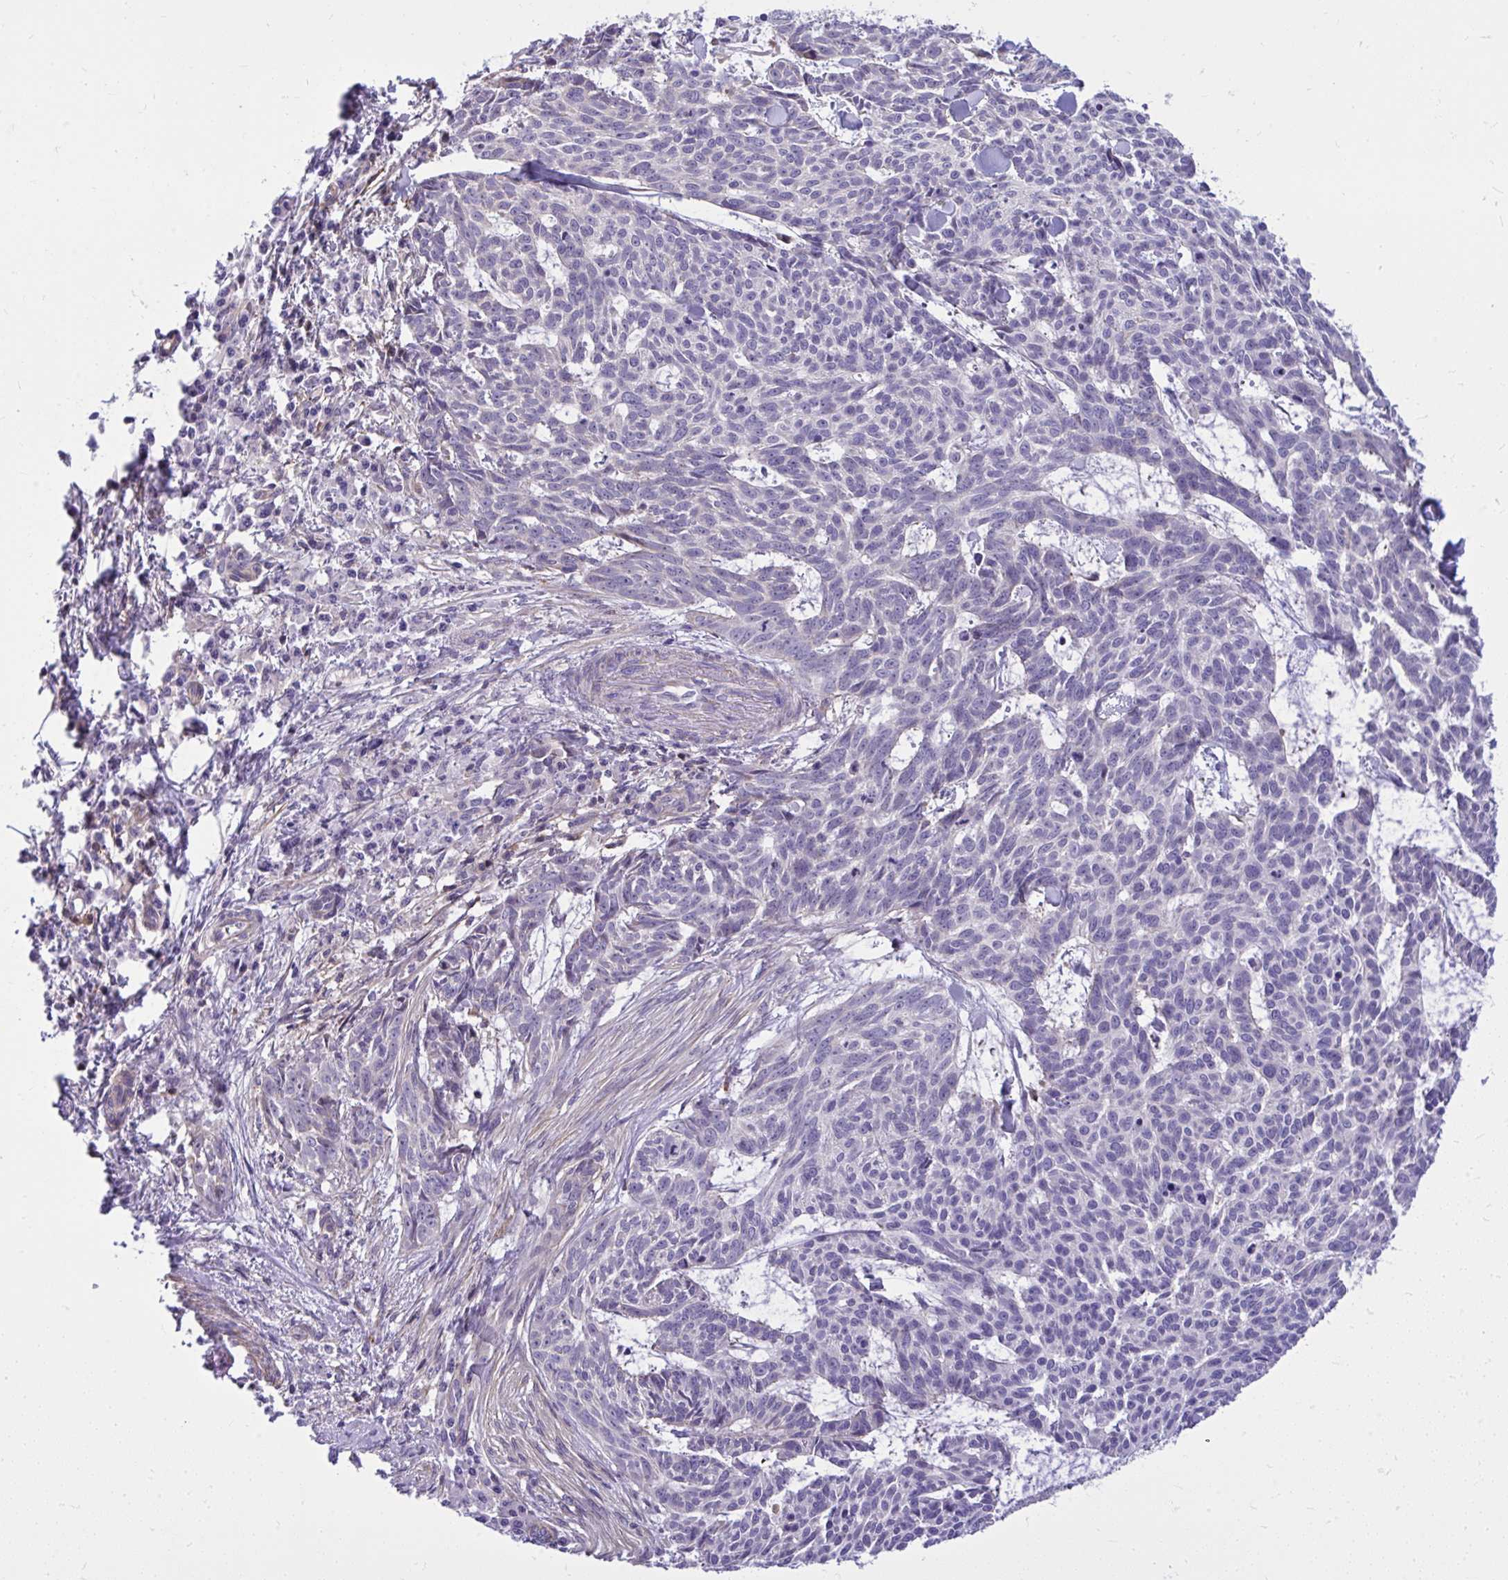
{"staining": {"intensity": "negative", "quantity": "none", "location": "none"}, "tissue": "skin cancer", "cell_type": "Tumor cells", "image_type": "cancer", "snomed": [{"axis": "morphology", "description": "Basal cell carcinoma"}, {"axis": "topography", "description": "Skin"}], "caption": "Human skin cancer (basal cell carcinoma) stained for a protein using immunohistochemistry (IHC) shows no positivity in tumor cells.", "gene": "GRK4", "patient": {"sex": "female", "age": 93}}